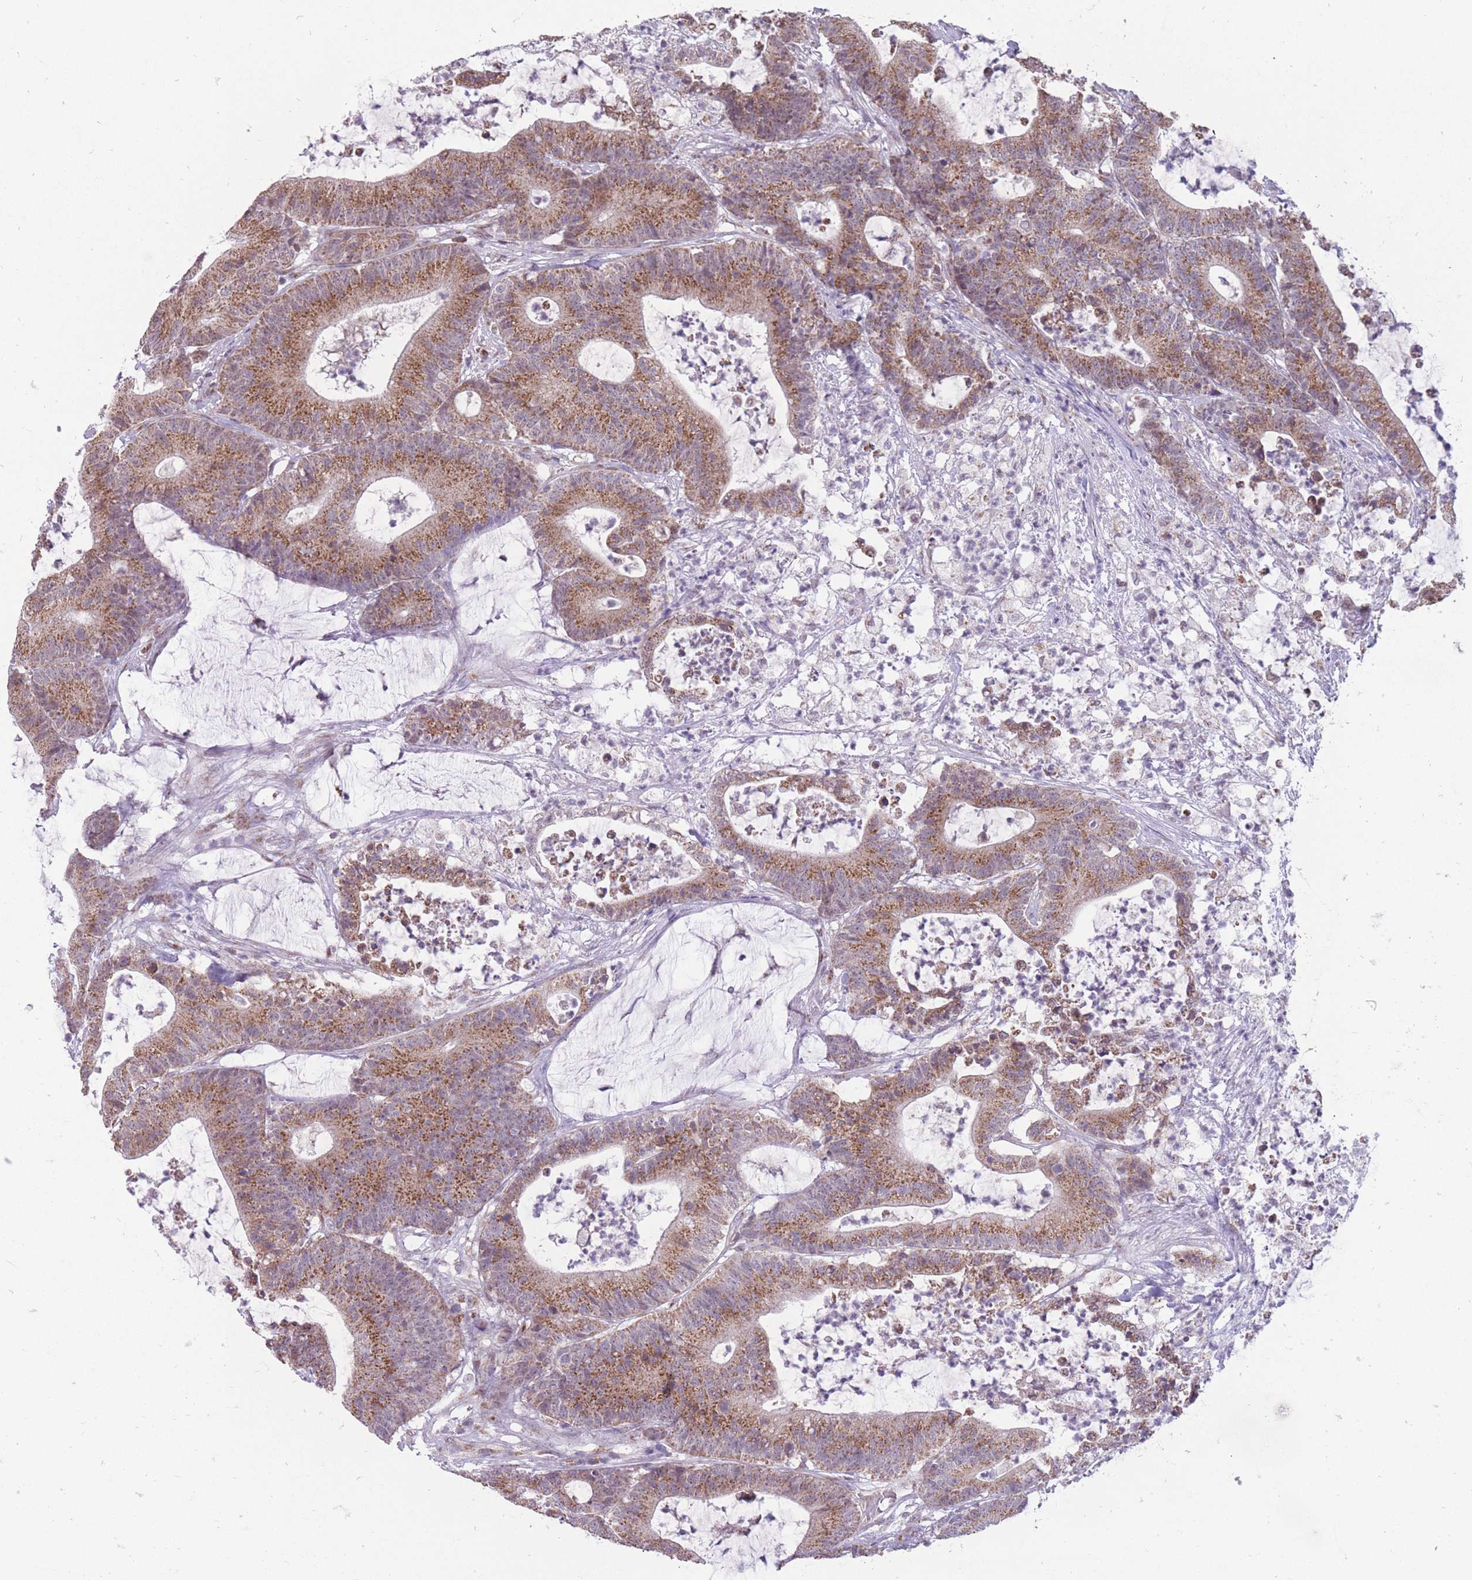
{"staining": {"intensity": "moderate", "quantity": ">75%", "location": "cytoplasmic/membranous"}, "tissue": "colorectal cancer", "cell_type": "Tumor cells", "image_type": "cancer", "snomed": [{"axis": "morphology", "description": "Adenocarcinoma, NOS"}, {"axis": "topography", "description": "Colon"}], "caption": "A micrograph of colorectal cancer stained for a protein demonstrates moderate cytoplasmic/membranous brown staining in tumor cells. The protein is shown in brown color, while the nuclei are stained blue.", "gene": "NELL1", "patient": {"sex": "female", "age": 84}}